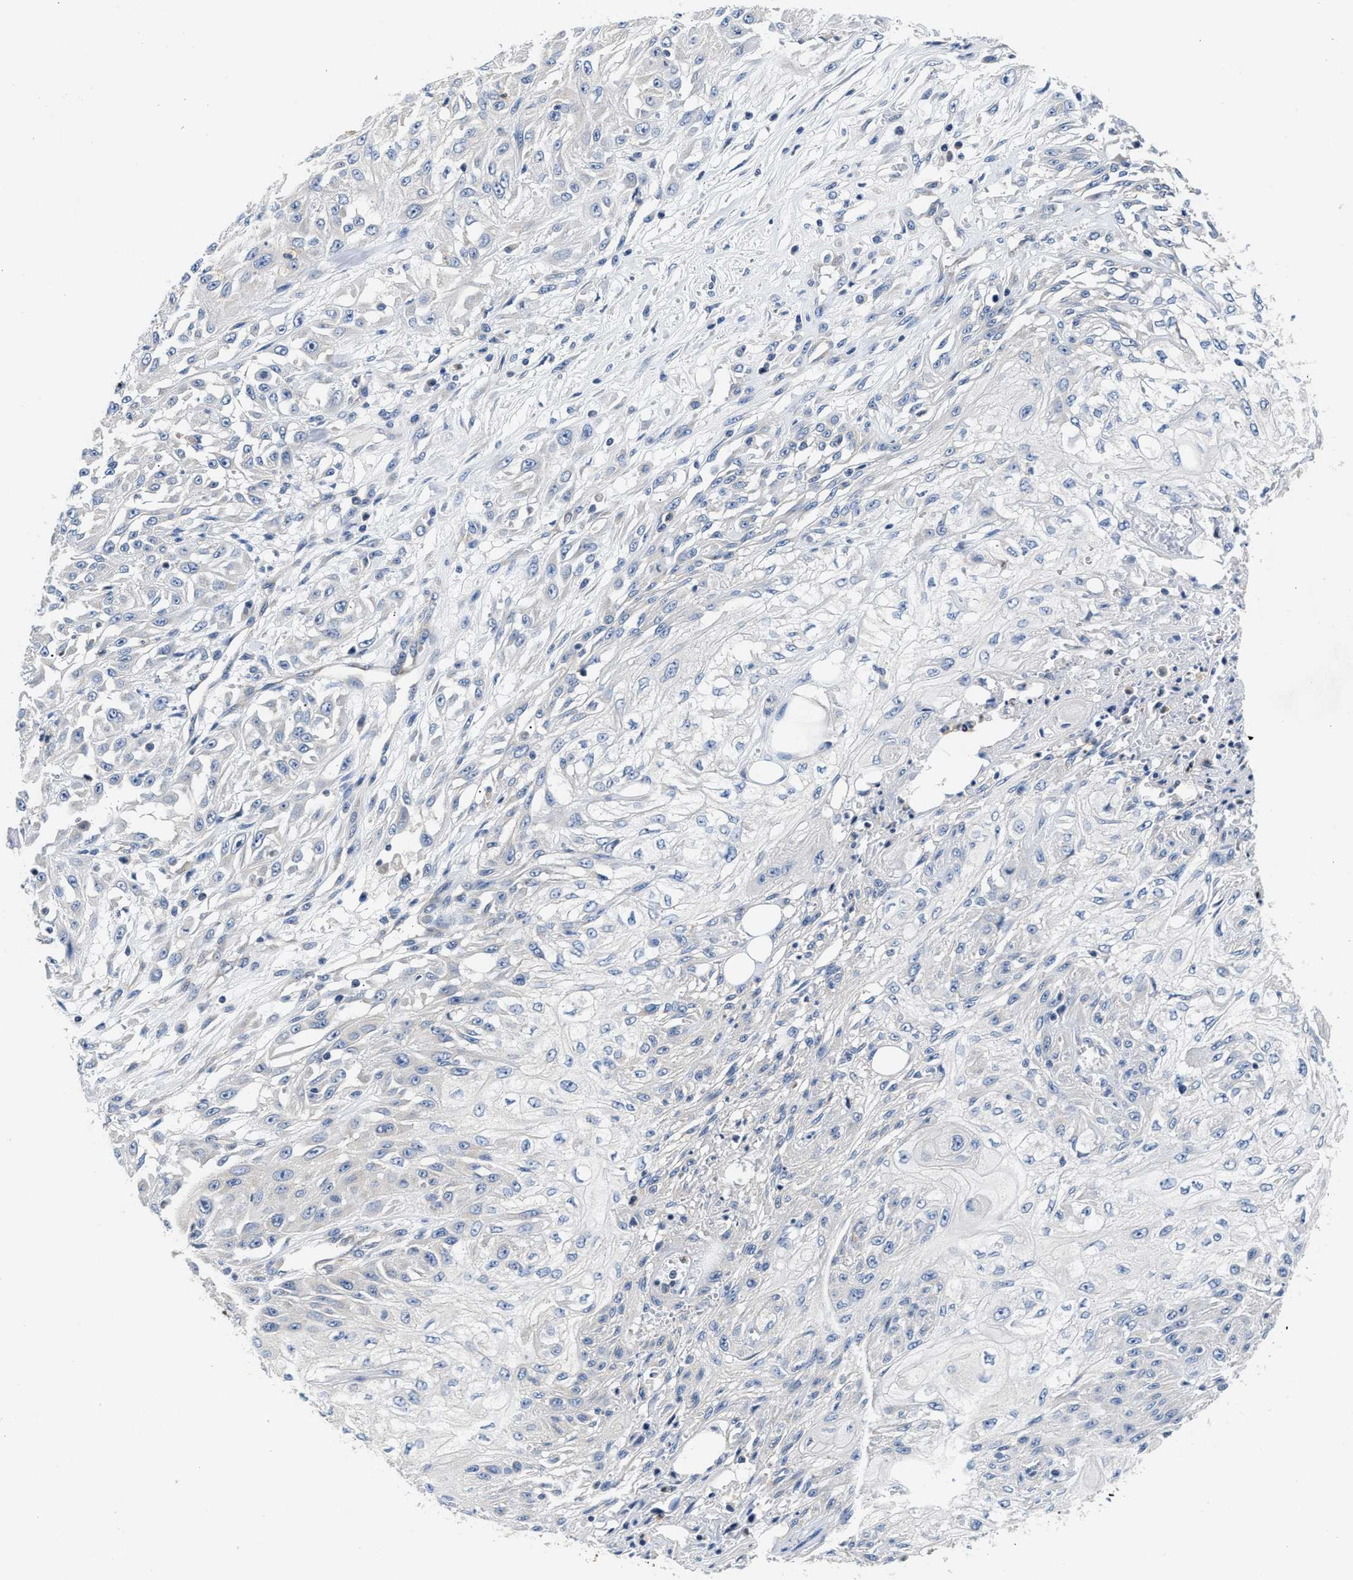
{"staining": {"intensity": "negative", "quantity": "none", "location": "none"}, "tissue": "skin cancer", "cell_type": "Tumor cells", "image_type": "cancer", "snomed": [{"axis": "morphology", "description": "Squamous cell carcinoma, NOS"}, {"axis": "morphology", "description": "Squamous cell carcinoma, metastatic, NOS"}, {"axis": "topography", "description": "Skin"}, {"axis": "topography", "description": "Lymph node"}], "caption": "This is an IHC photomicrograph of human skin squamous cell carcinoma. There is no staining in tumor cells.", "gene": "FAM185A", "patient": {"sex": "male", "age": 75}}